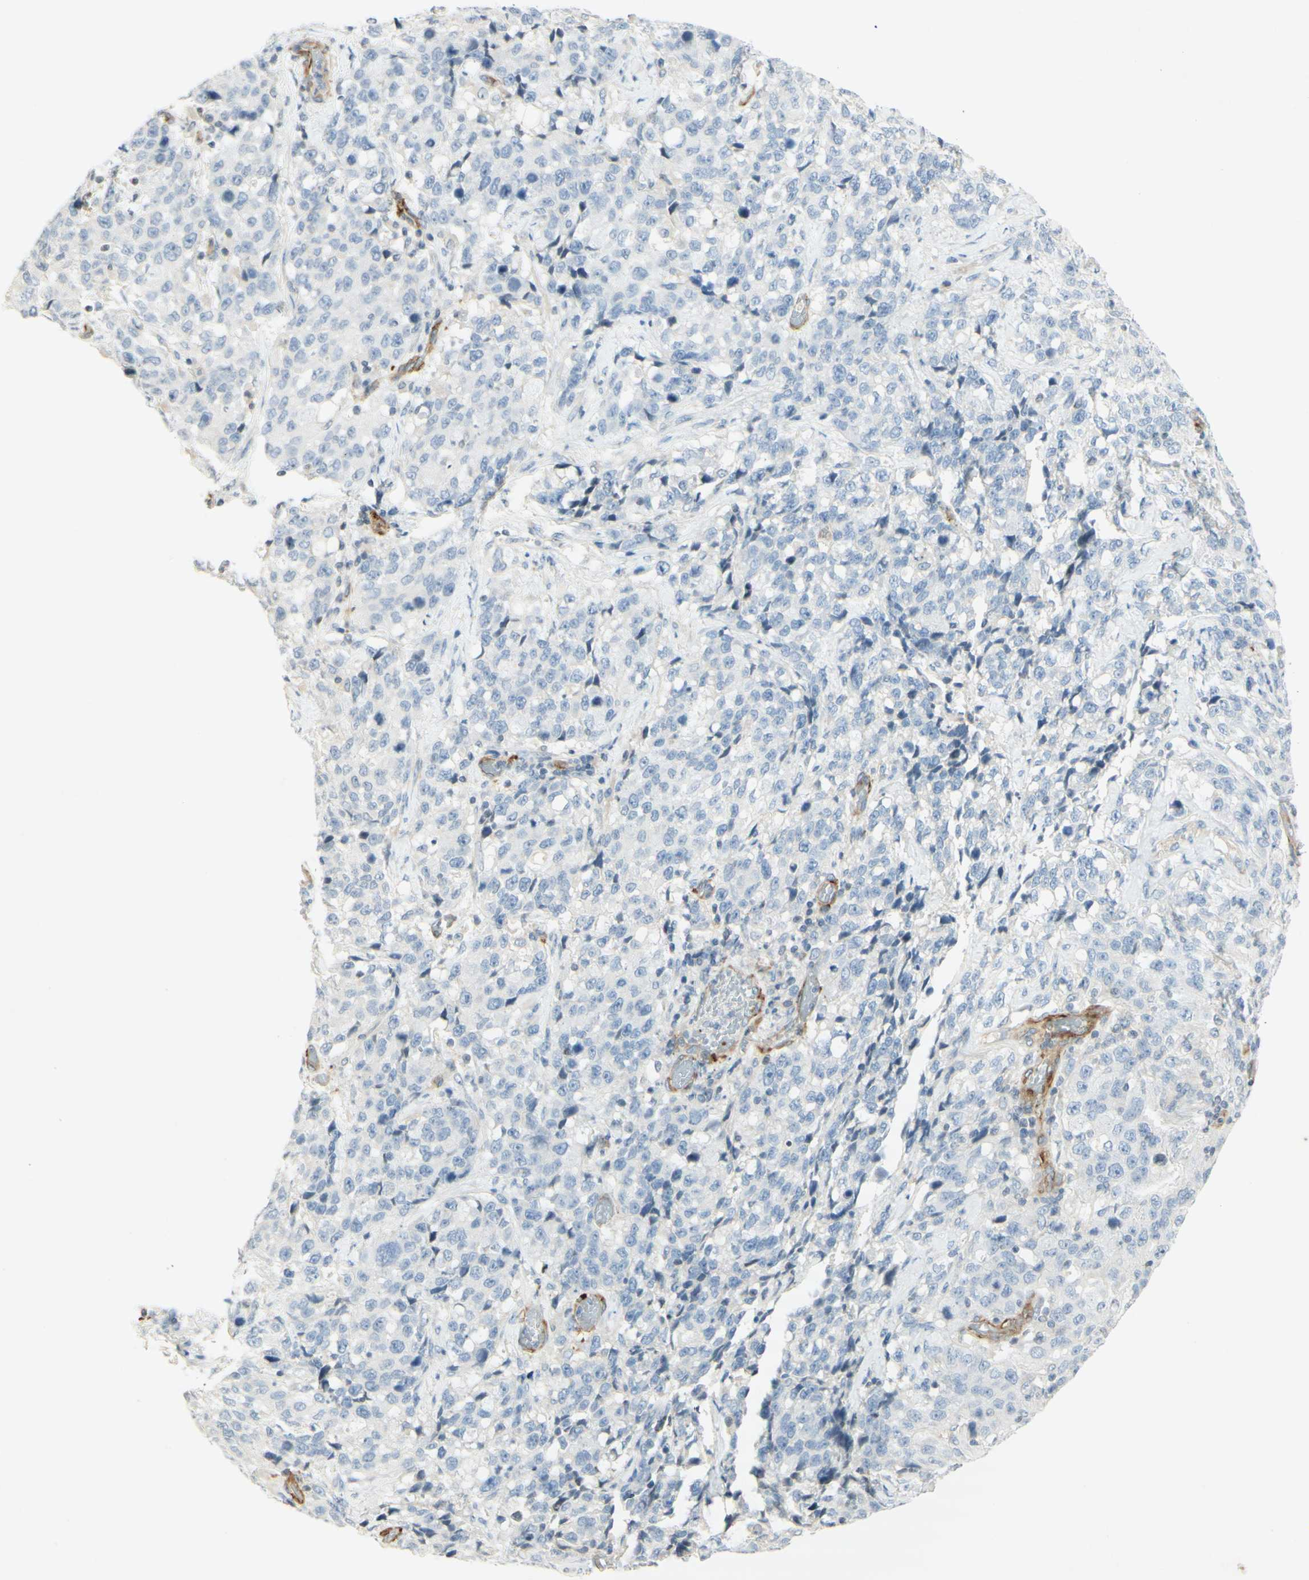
{"staining": {"intensity": "negative", "quantity": "none", "location": "none"}, "tissue": "stomach cancer", "cell_type": "Tumor cells", "image_type": "cancer", "snomed": [{"axis": "morphology", "description": "Normal tissue, NOS"}, {"axis": "morphology", "description": "Adenocarcinoma, NOS"}, {"axis": "topography", "description": "Stomach"}], "caption": "DAB immunohistochemical staining of stomach cancer (adenocarcinoma) demonstrates no significant expression in tumor cells.", "gene": "MAP1B", "patient": {"sex": "male", "age": 48}}